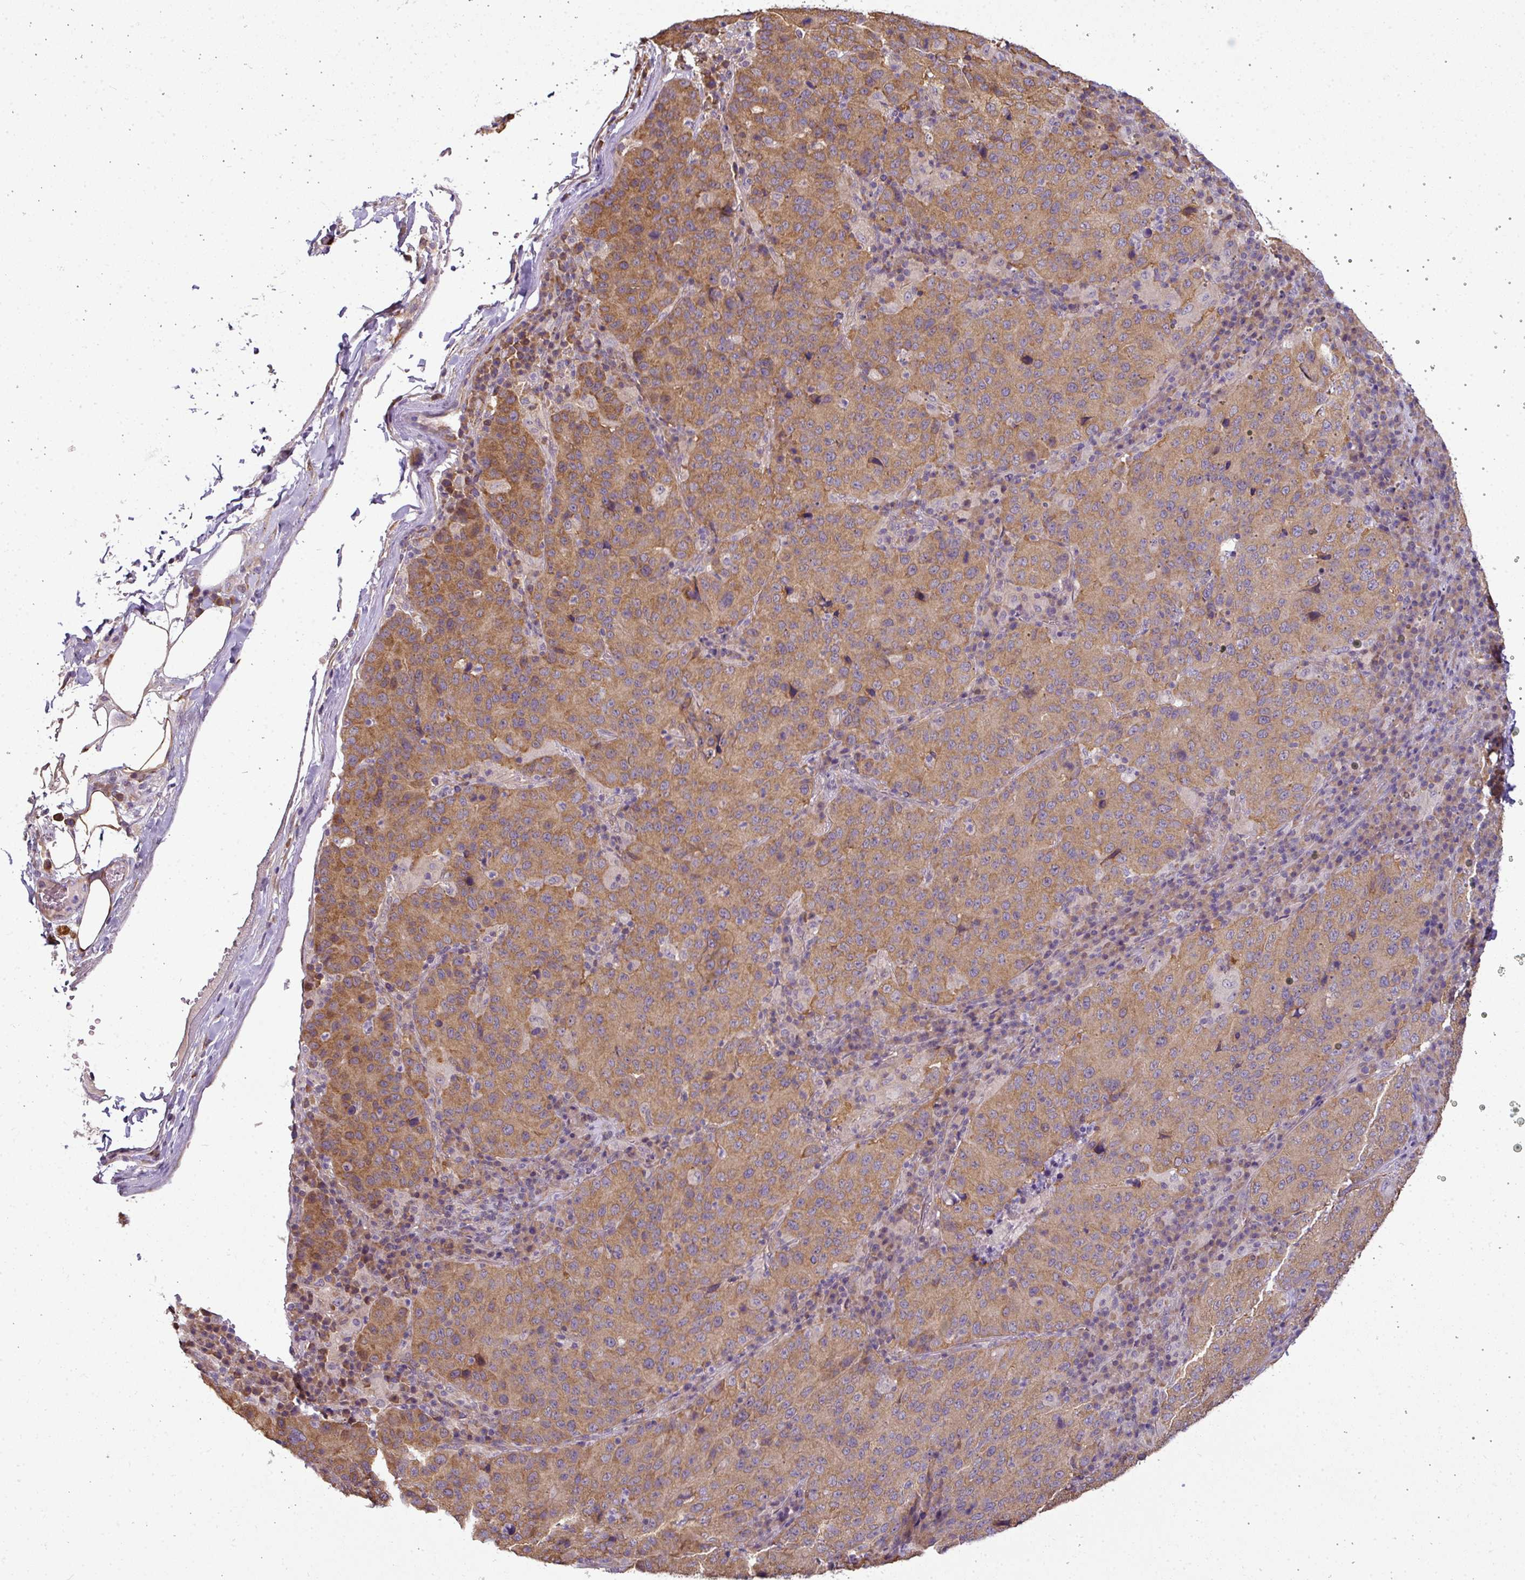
{"staining": {"intensity": "moderate", "quantity": ">75%", "location": "cytoplasmic/membranous"}, "tissue": "stomach cancer", "cell_type": "Tumor cells", "image_type": "cancer", "snomed": [{"axis": "morphology", "description": "Adenocarcinoma, NOS"}, {"axis": "topography", "description": "Stomach"}], "caption": "Tumor cells show moderate cytoplasmic/membranous expression in approximately >75% of cells in adenocarcinoma (stomach). The staining is performed using DAB (3,3'-diaminobenzidine) brown chromogen to label protein expression. The nuclei are counter-stained blue using hematoxylin.", "gene": "RBM4B", "patient": {"sex": "male", "age": 71}}